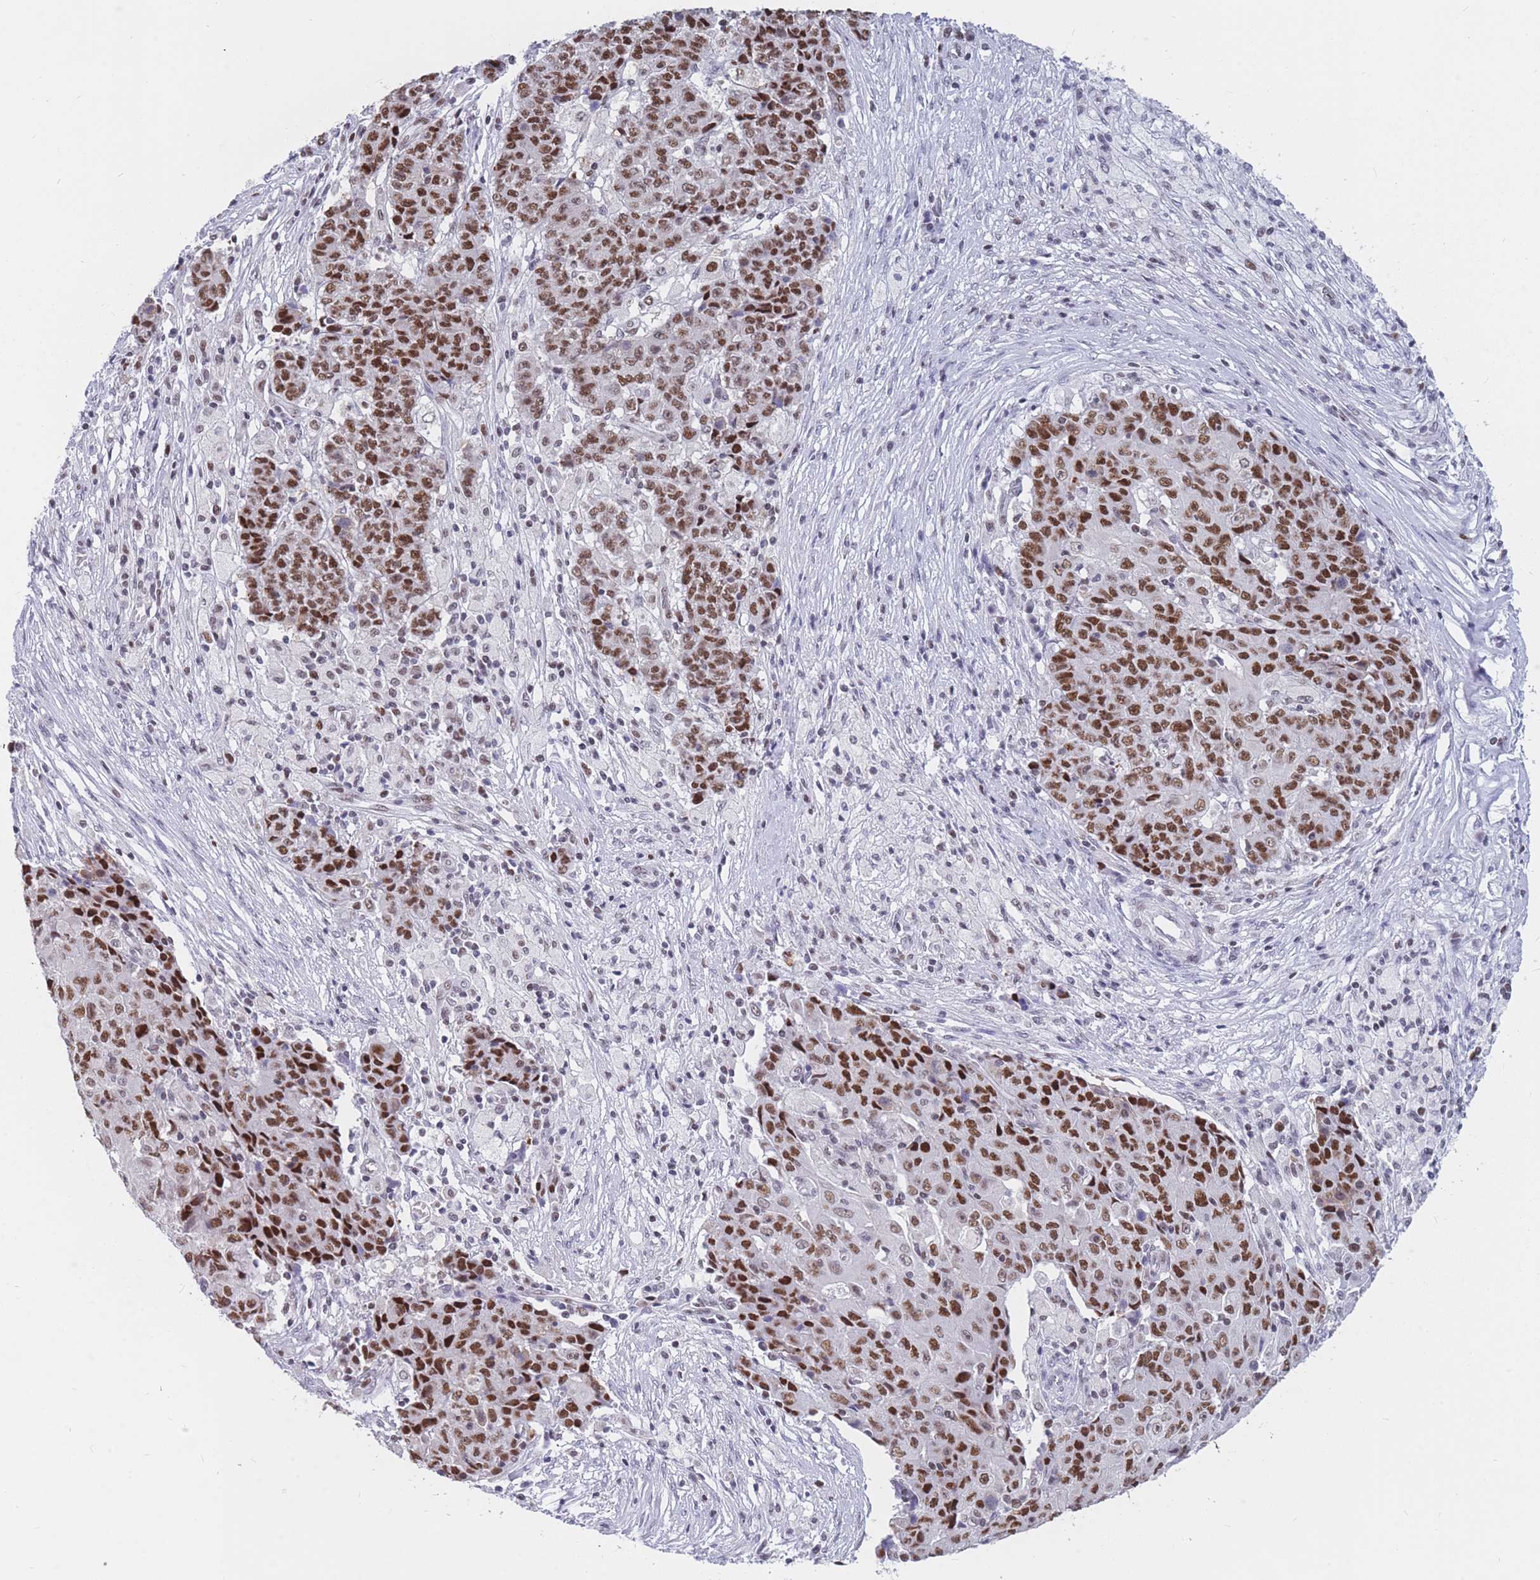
{"staining": {"intensity": "strong", "quantity": "25%-75%", "location": "nuclear"}, "tissue": "ovarian cancer", "cell_type": "Tumor cells", "image_type": "cancer", "snomed": [{"axis": "morphology", "description": "Carcinoma, endometroid"}, {"axis": "topography", "description": "Ovary"}], "caption": "A high amount of strong nuclear staining is present in approximately 25%-75% of tumor cells in ovarian cancer (endometroid carcinoma) tissue. (brown staining indicates protein expression, while blue staining denotes nuclei).", "gene": "NASP", "patient": {"sex": "female", "age": 42}}